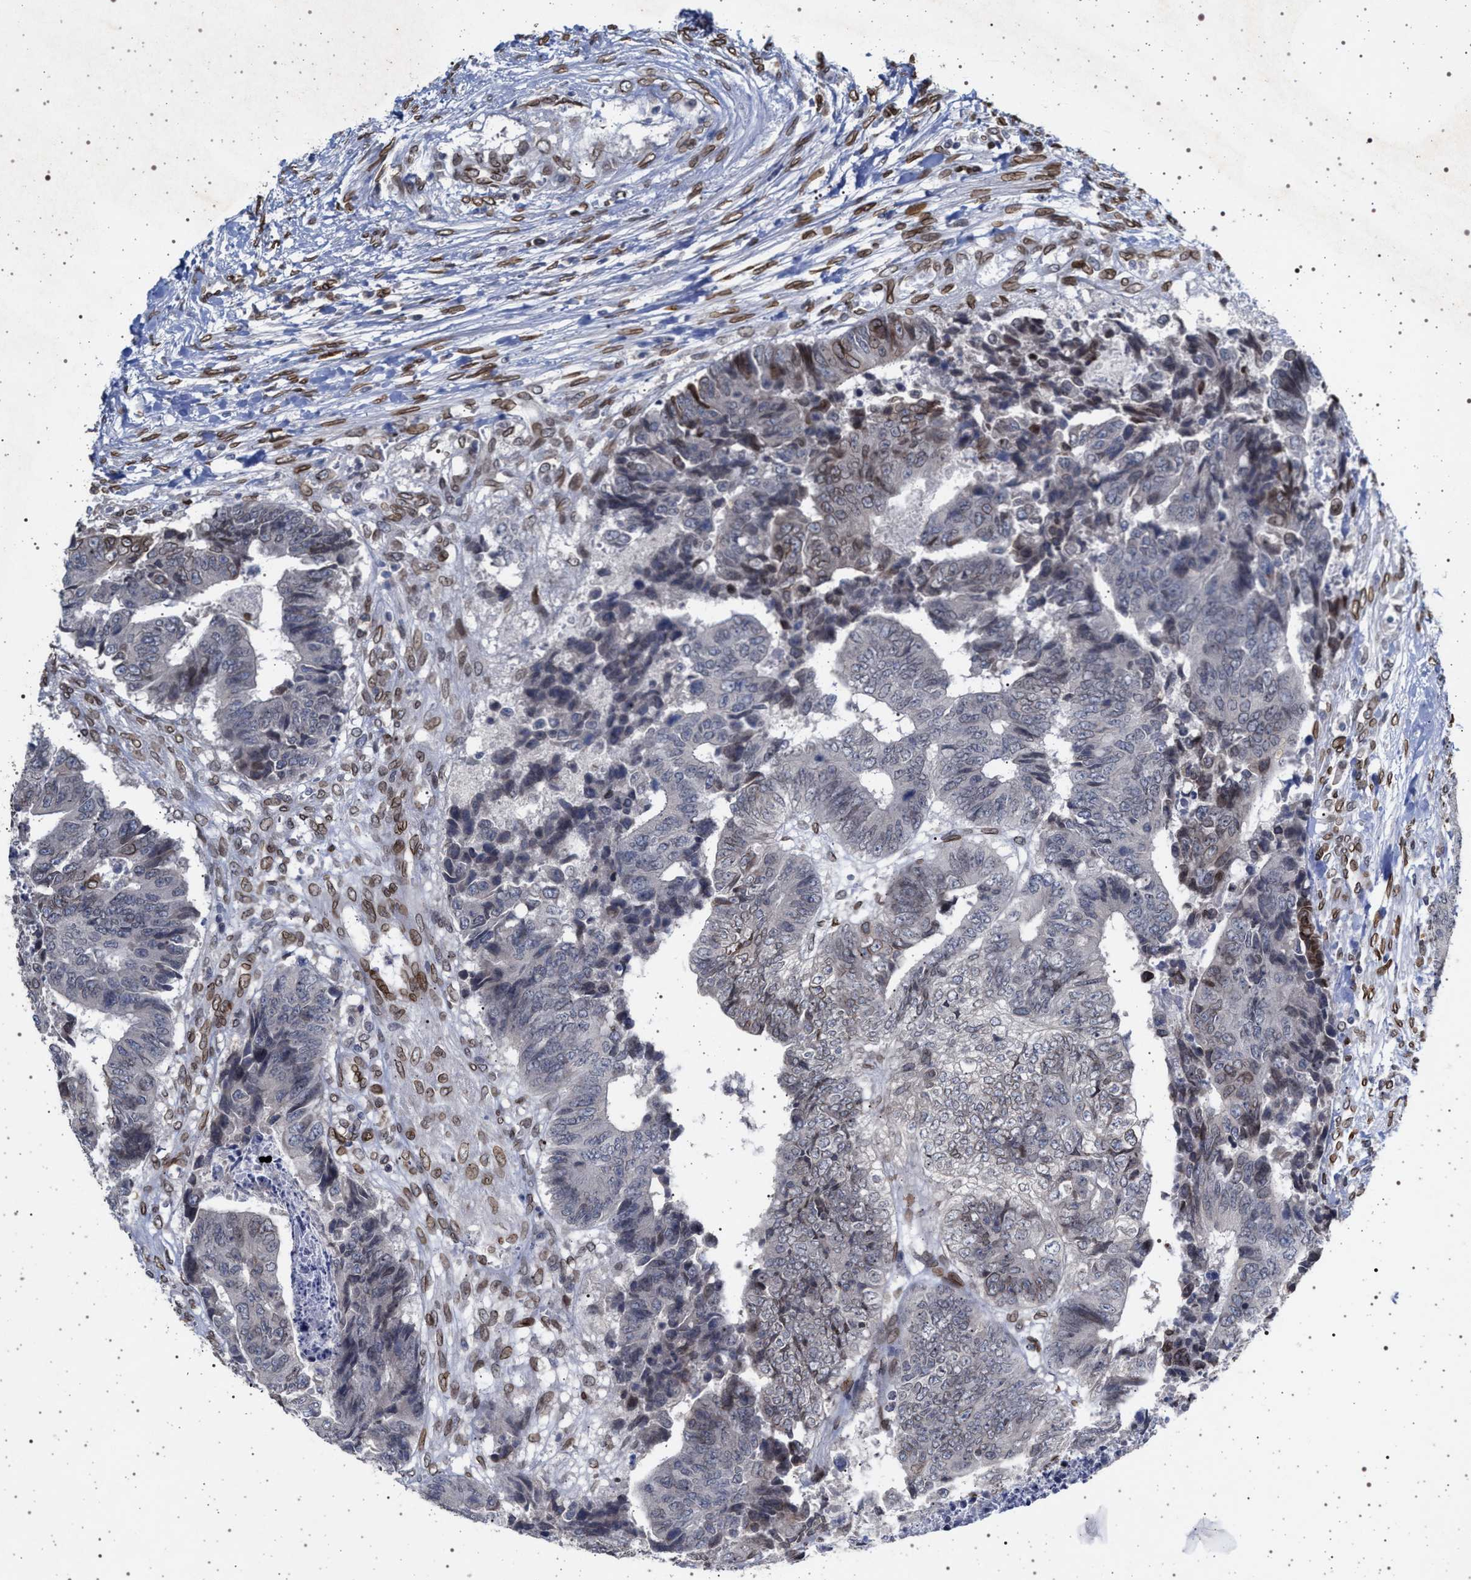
{"staining": {"intensity": "weak", "quantity": "<25%", "location": "cytoplasmic/membranous,nuclear"}, "tissue": "colorectal cancer", "cell_type": "Tumor cells", "image_type": "cancer", "snomed": [{"axis": "morphology", "description": "Adenocarcinoma, NOS"}, {"axis": "topography", "description": "Rectum"}], "caption": "High power microscopy micrograph of an IHC photomicrograph of colorectal cancer (adenocarcinoma), revealing no significant positivity in tumor cells.", "gene": "ING2", "patient": {"sex": "male", "age": 84}}